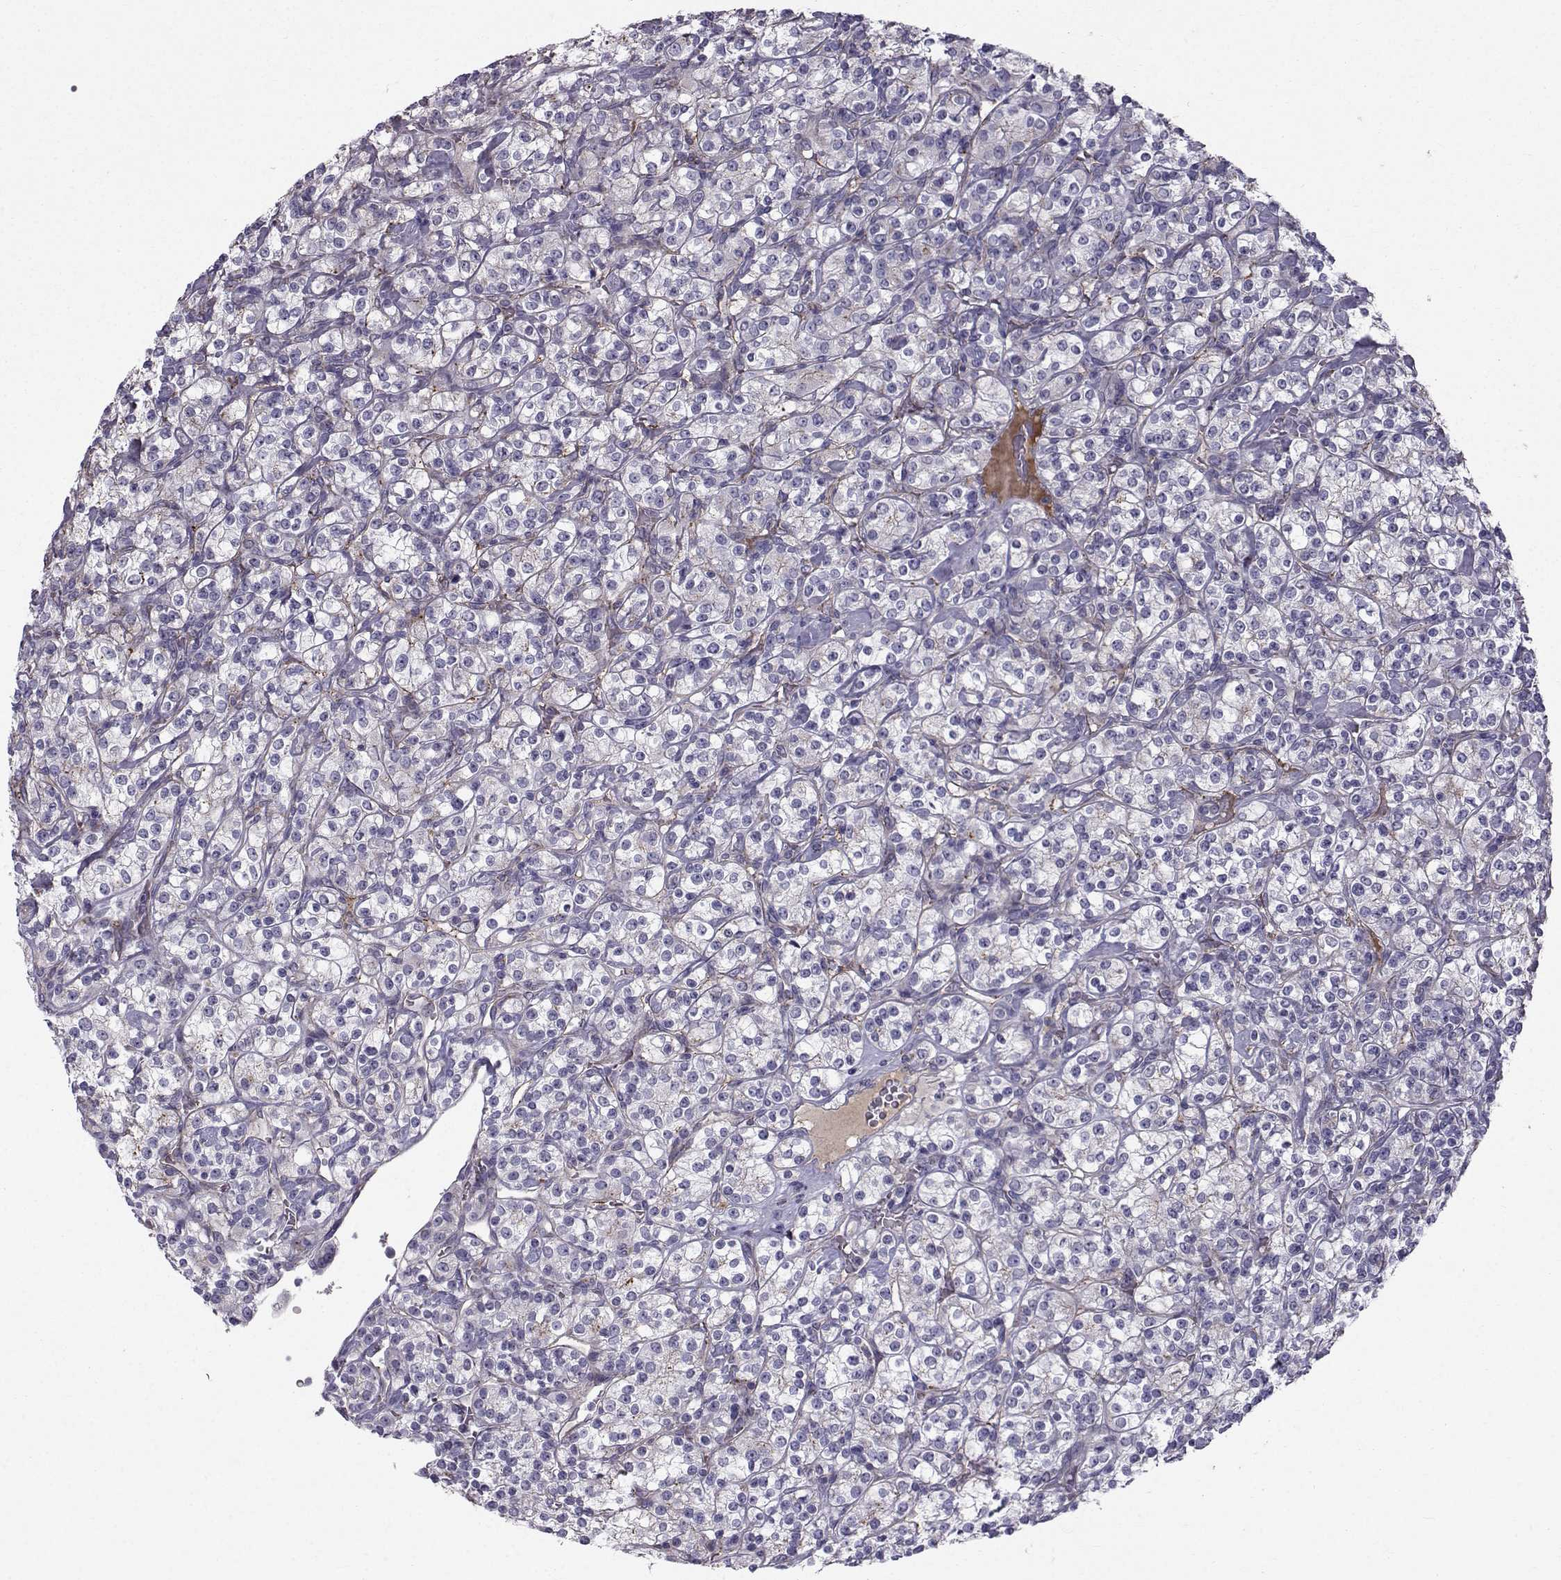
{"staining": {"intensity": "negative", "quantity": "none", "location": "none"}, "tissue": "renal cancer", "cell_type": "Tumor cells", "image_type": "cancer", "snomed": [{"axis": "morphology", "description": "Adenocarcinoma, NOS"}, {"axis": "topography", "description": "Kidney"}], "caption": "Human renal cancer (adenocarcinoma) stained for a protein using immunohistochemistry demonstrates no staining in tumor cells.", "gene": "CALCR", "patient": {"sex": "male", "age": 77}}